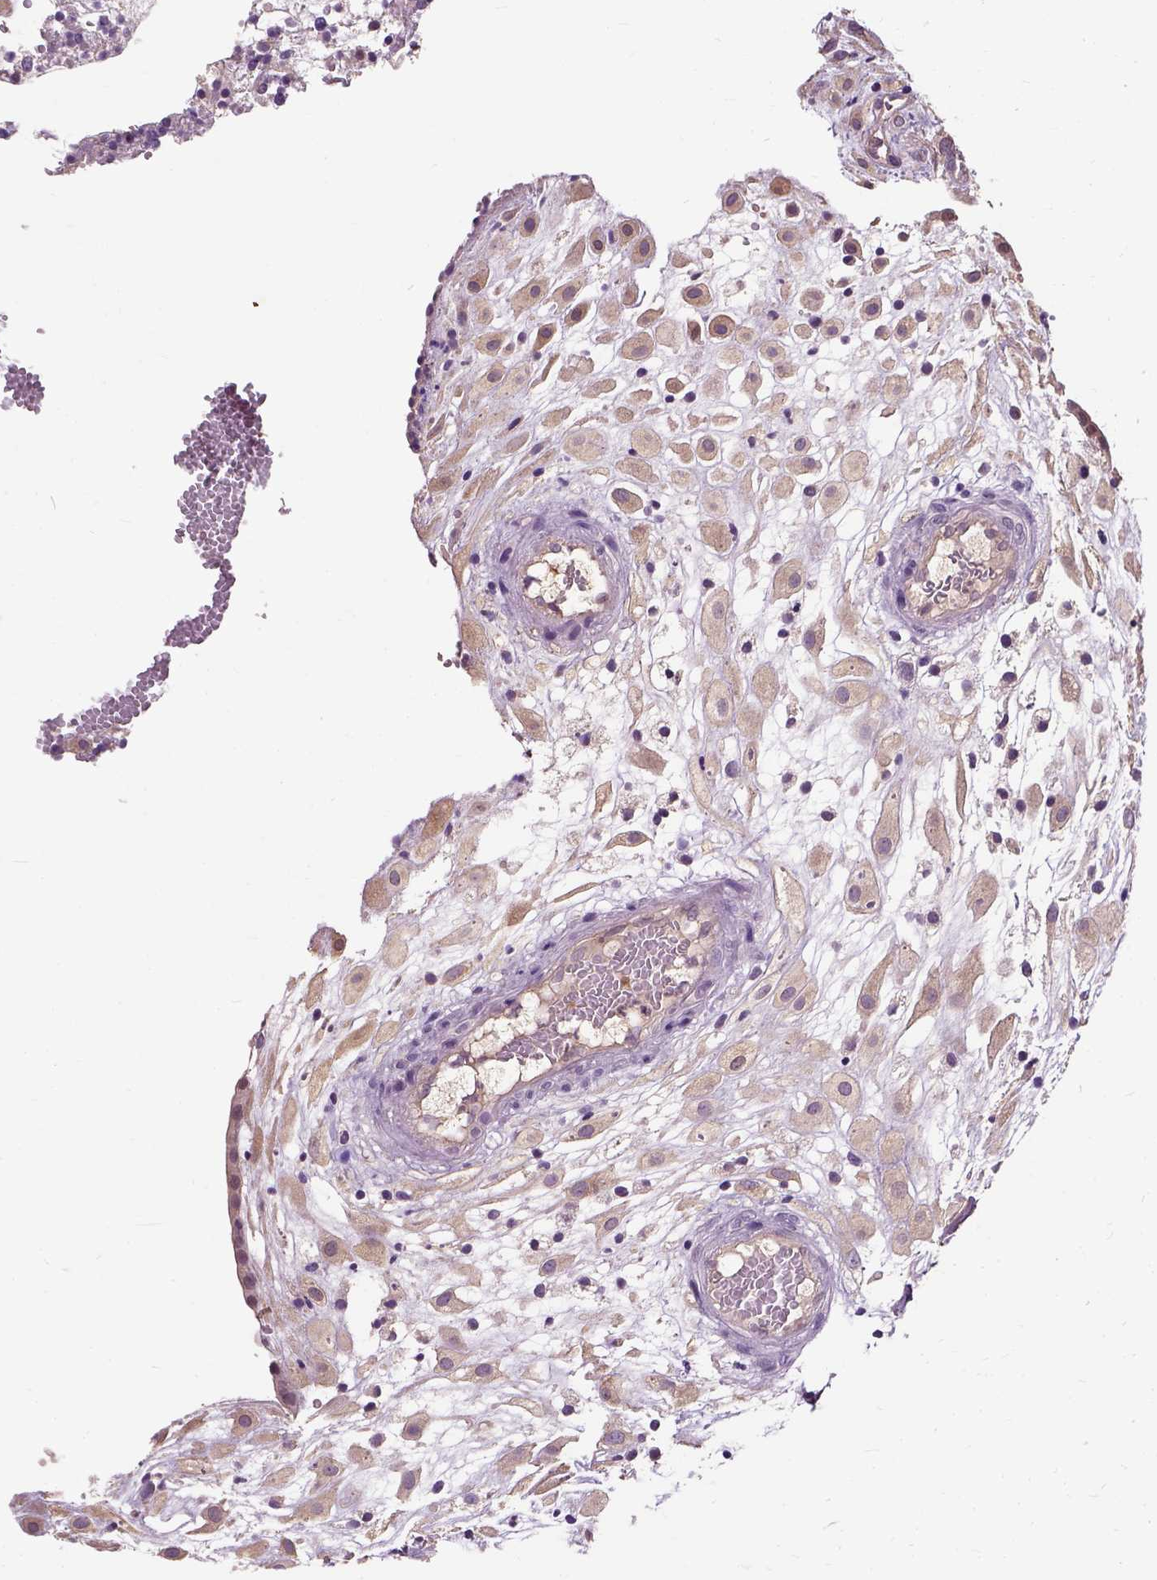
{"staining": {"intensity": "weak", "quantity": "25%-75%", "location": "cytoplasmic/membranous"}, "tissue": "placenta", "cell_type": "Decidual cells", "image_type": "normal", "snomed": [{"axis": "morphology", "description": "Normal tissue, NOS"}, {"axis": "topography", "description": "Placenta"}], "caption": "Placenta stained with immunohistochemistry (IHC) reveals weak cytoplasmic/membranous staining in approximately 25%-75% of decidual cells. The staining is performed using DAB (3,3'-diaminobenzidine) brown chromogen to label protein expression. The nuclei are counter-stained blue using hematoxylin.", "gene": "PEA15", "patient": {"sex": "female", "age": 24}}